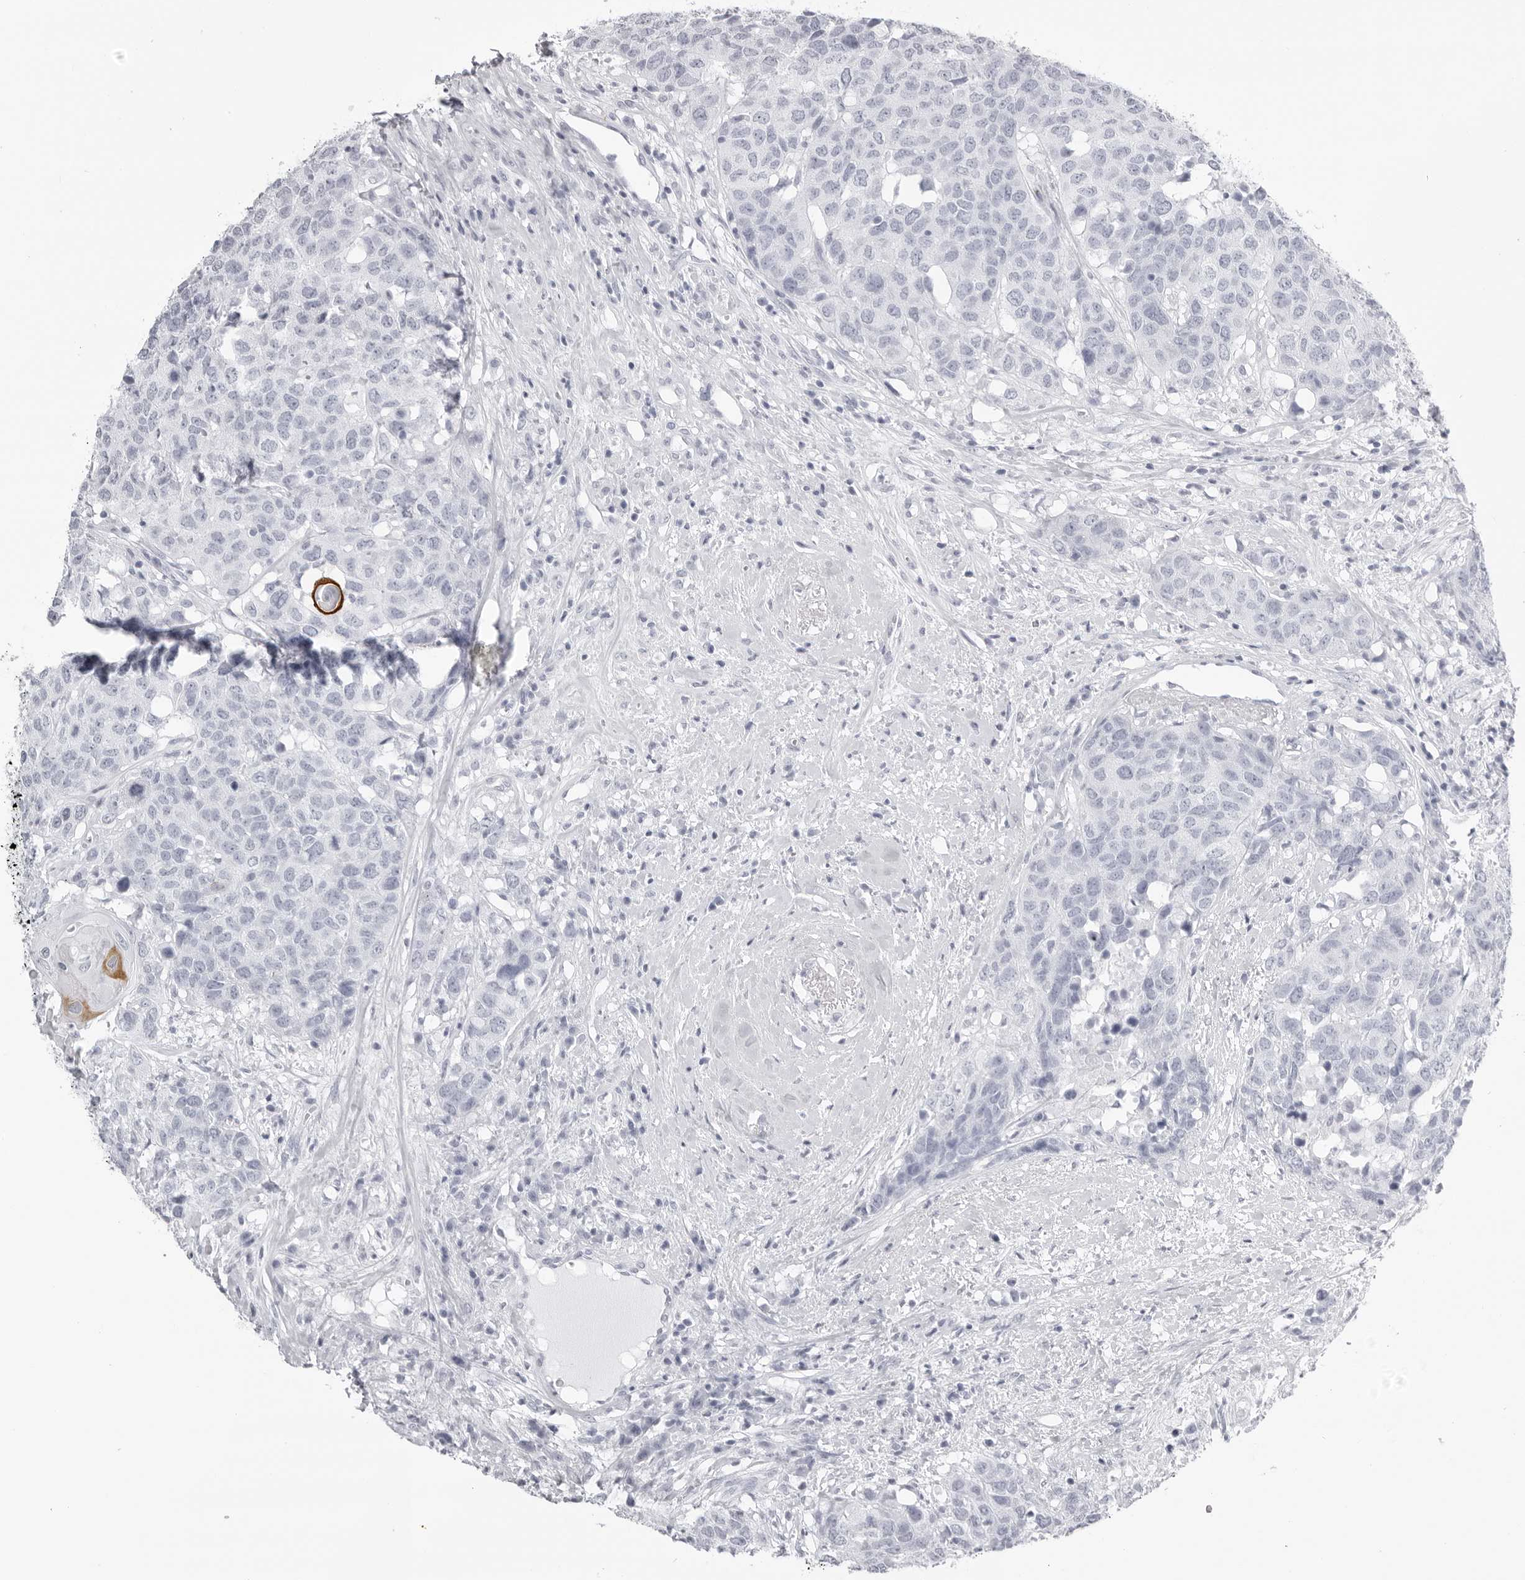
{"staining": {"intensity": "negative", "quantity": "none", "location": "none"}, "tissue": "head and neck cancer", "cell_type": "Tumor cells", "image_type": "cancer", "snomed": [{"axis": "morphology", "description": "Squamous cell carcinoma, NOS"}, {"axis": "topography", "description": "Head-Neck"}], "caption": "Immunohistochemistry (IHC) of head and neck cancer exhibits no expression in tumor cells. (IHC, brightfield microscopy, high magnification).", "gene": "KLK9", "patient": {"sex": "male", "age": 66}}